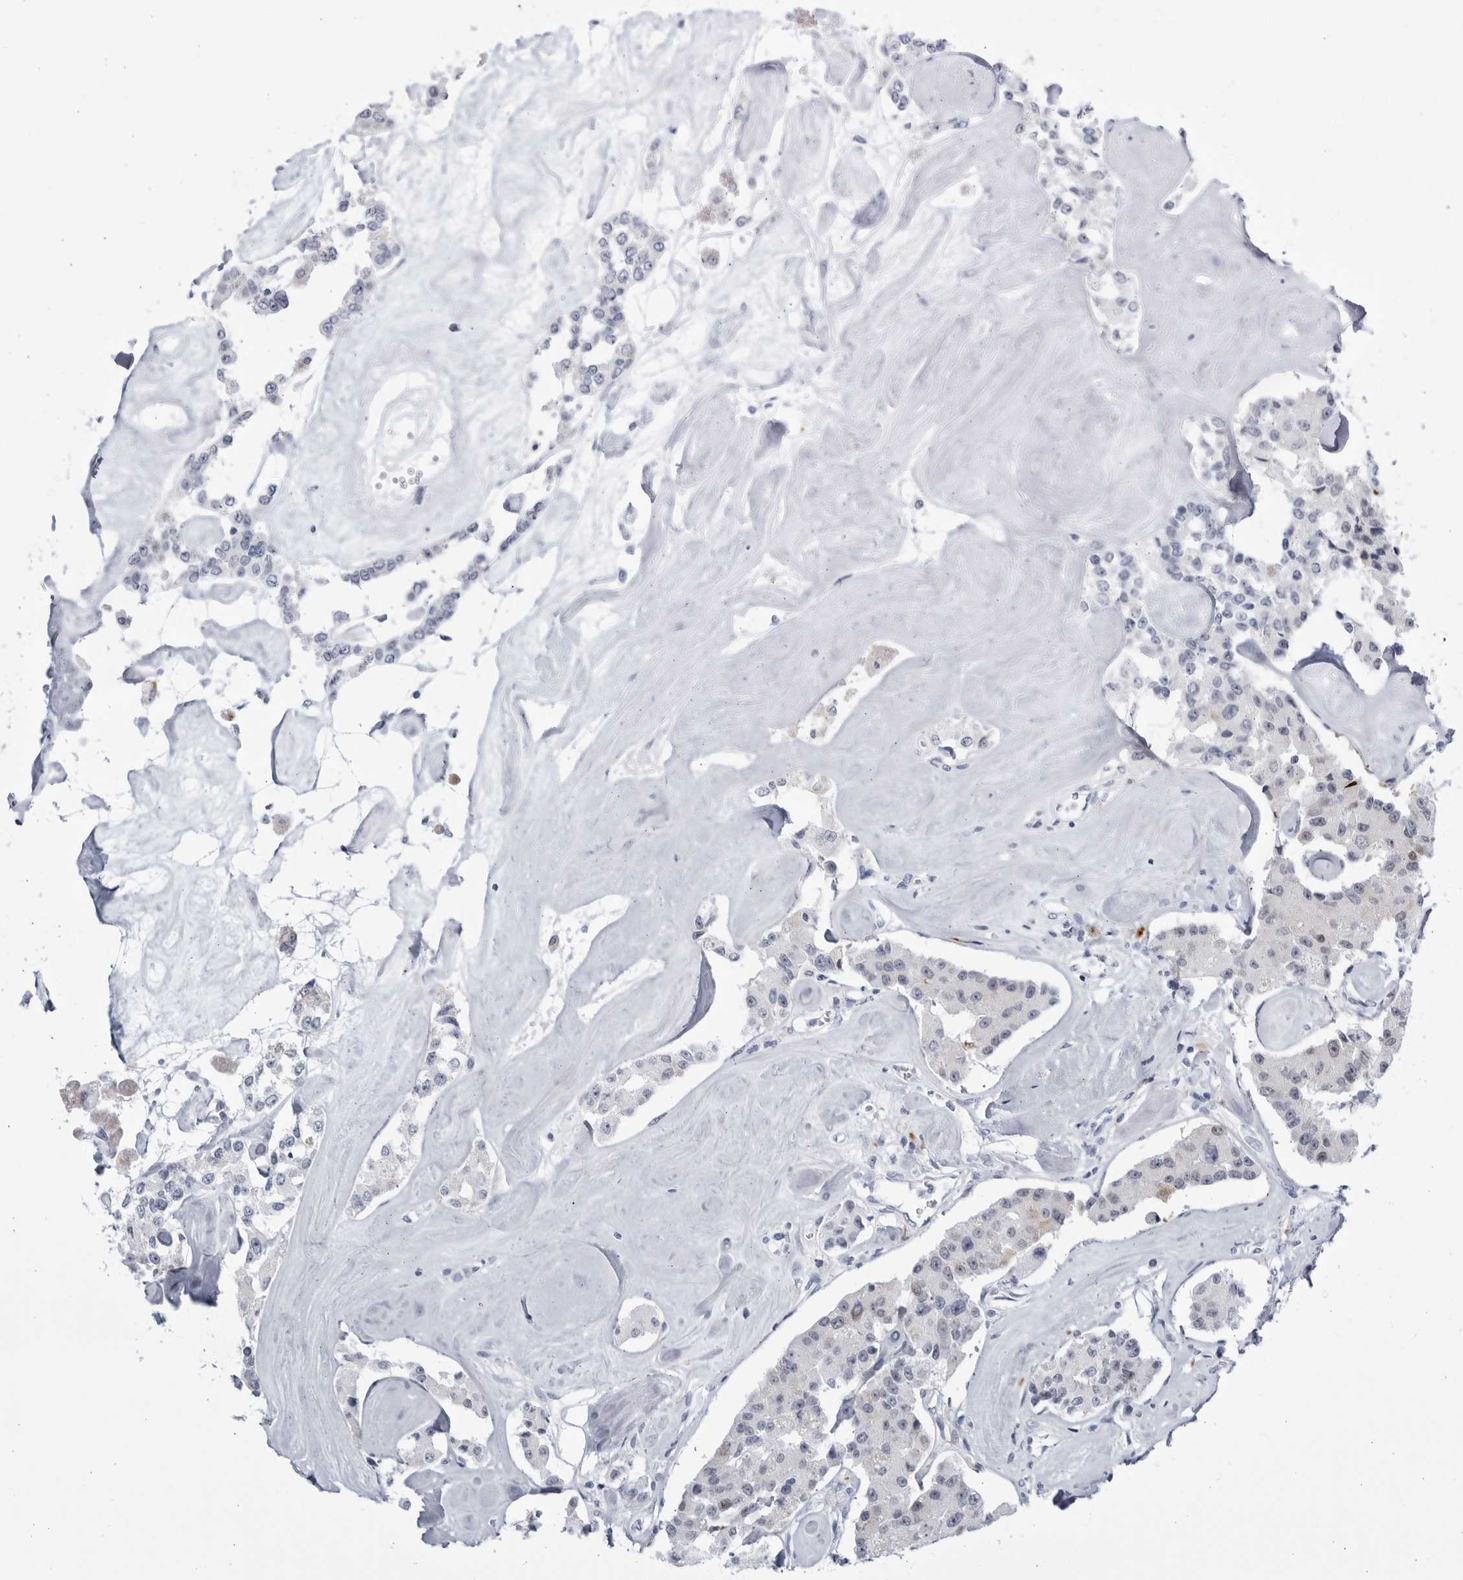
{"staining": {"intensity": "negative", "quantity": "none", "location": "none"}, "tissue": "carcinoid", "cell_type": "Tumor cells", "image_type": "cancer", "snomed": [{"axis": "morphology", "description": "Carcinoid, malignant, NOS"}, {"axis": "topography", "description": "Pancreas"}], "caption": "Image shows no significant protein positivity in tumor cells of carcinoid (malignant).", "gene": "CCDC181", "patient": {"sex": "male", "age": 41}}